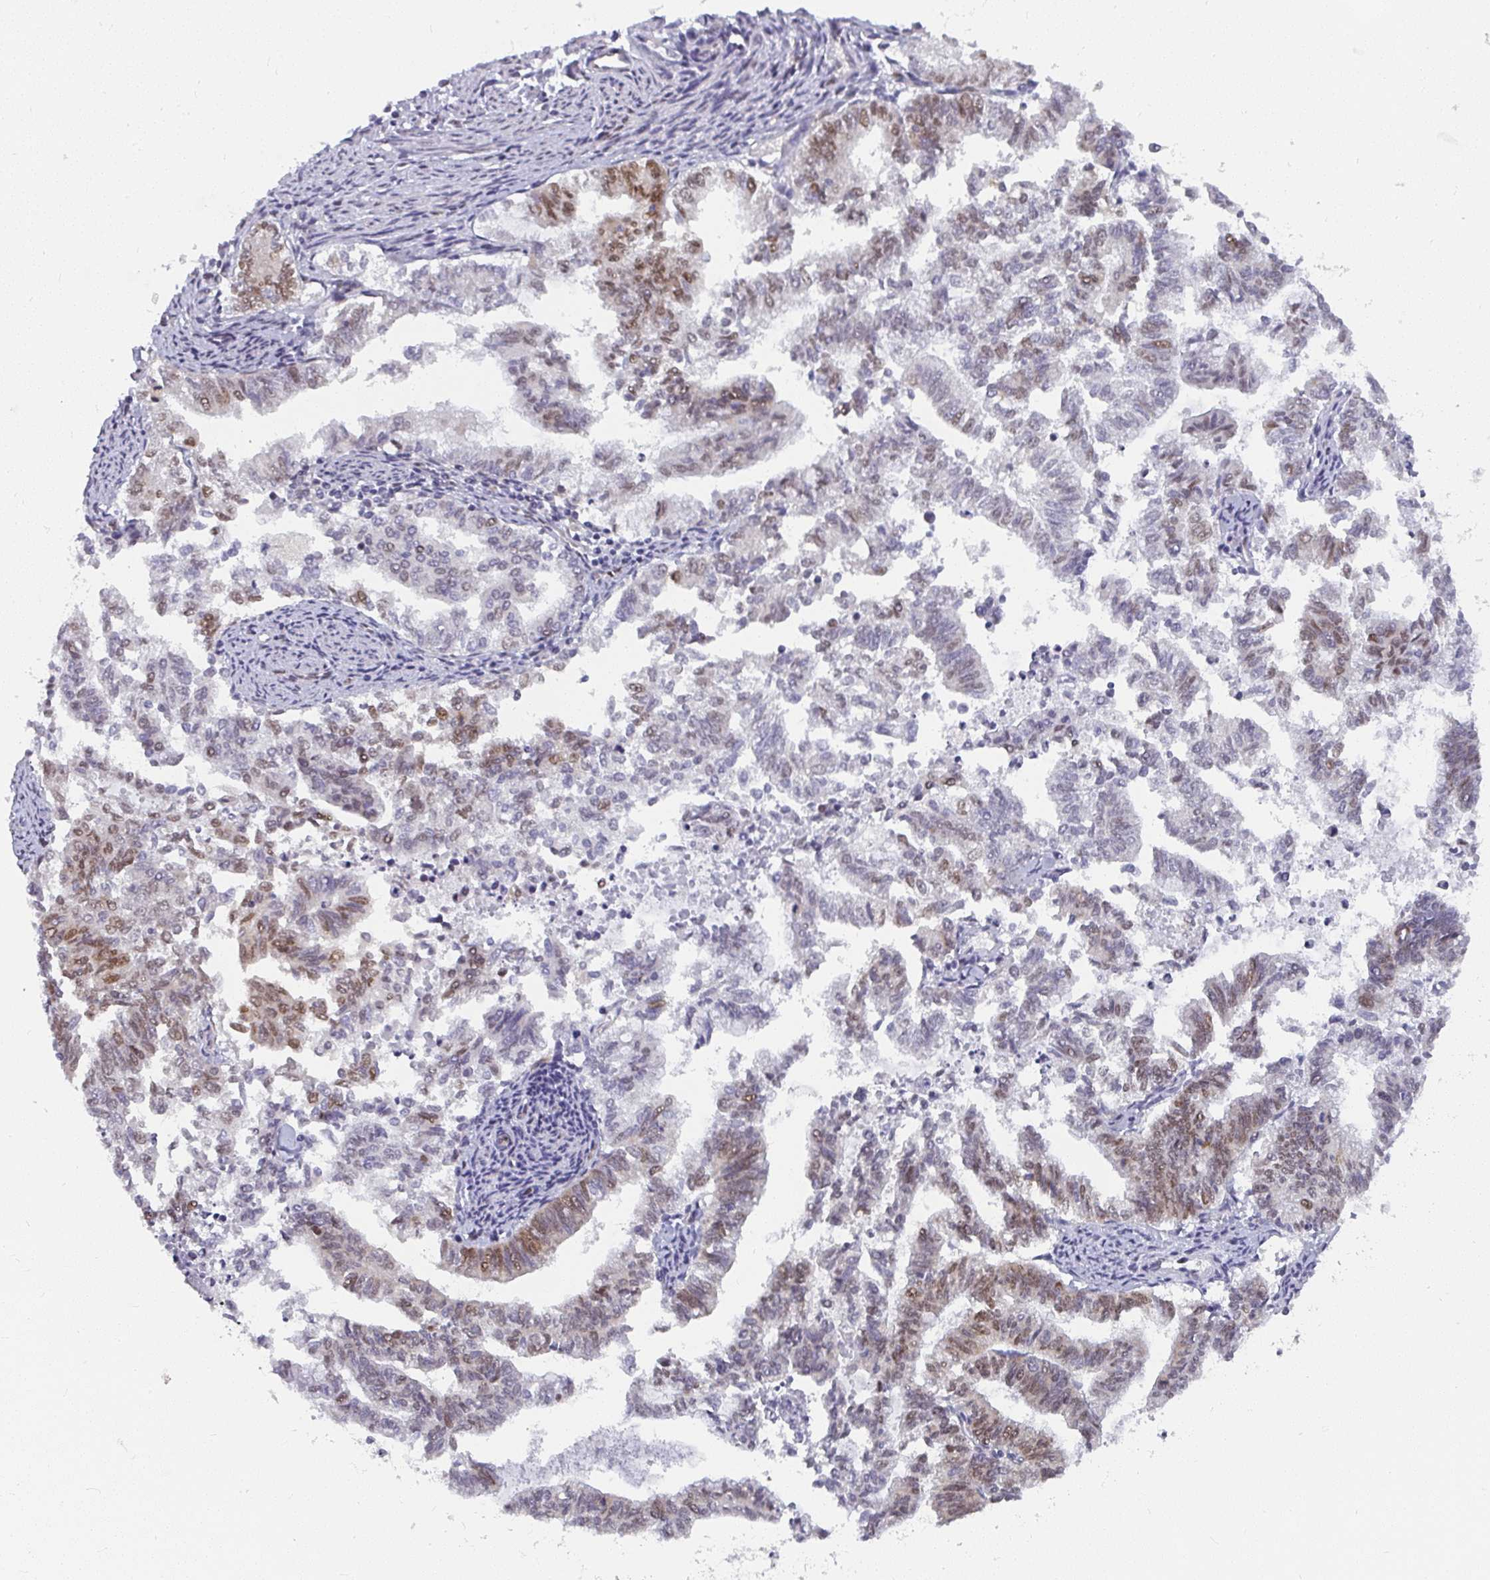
{"staining": {"intensity": "moderate", "quantity": "<25%", "location": "nuclear"}, "tissue": "endometrial cancer", "cell_type": "Tumor cells", "image_type": "cancer", "snomed": [{"axis": "morphology", "description": "Adenocarcinoma, NOS"}, {"axis": "topography", "description": "Endometrium"}], "caption": "Immunohistochemical staining of adenocarcinoma (endometrial) exhibits moderate nuclear protein positivity in about <25% of tumor cells.", "gene": "SYNCRIP", "patient": {"sex": "female", "age": 79}}